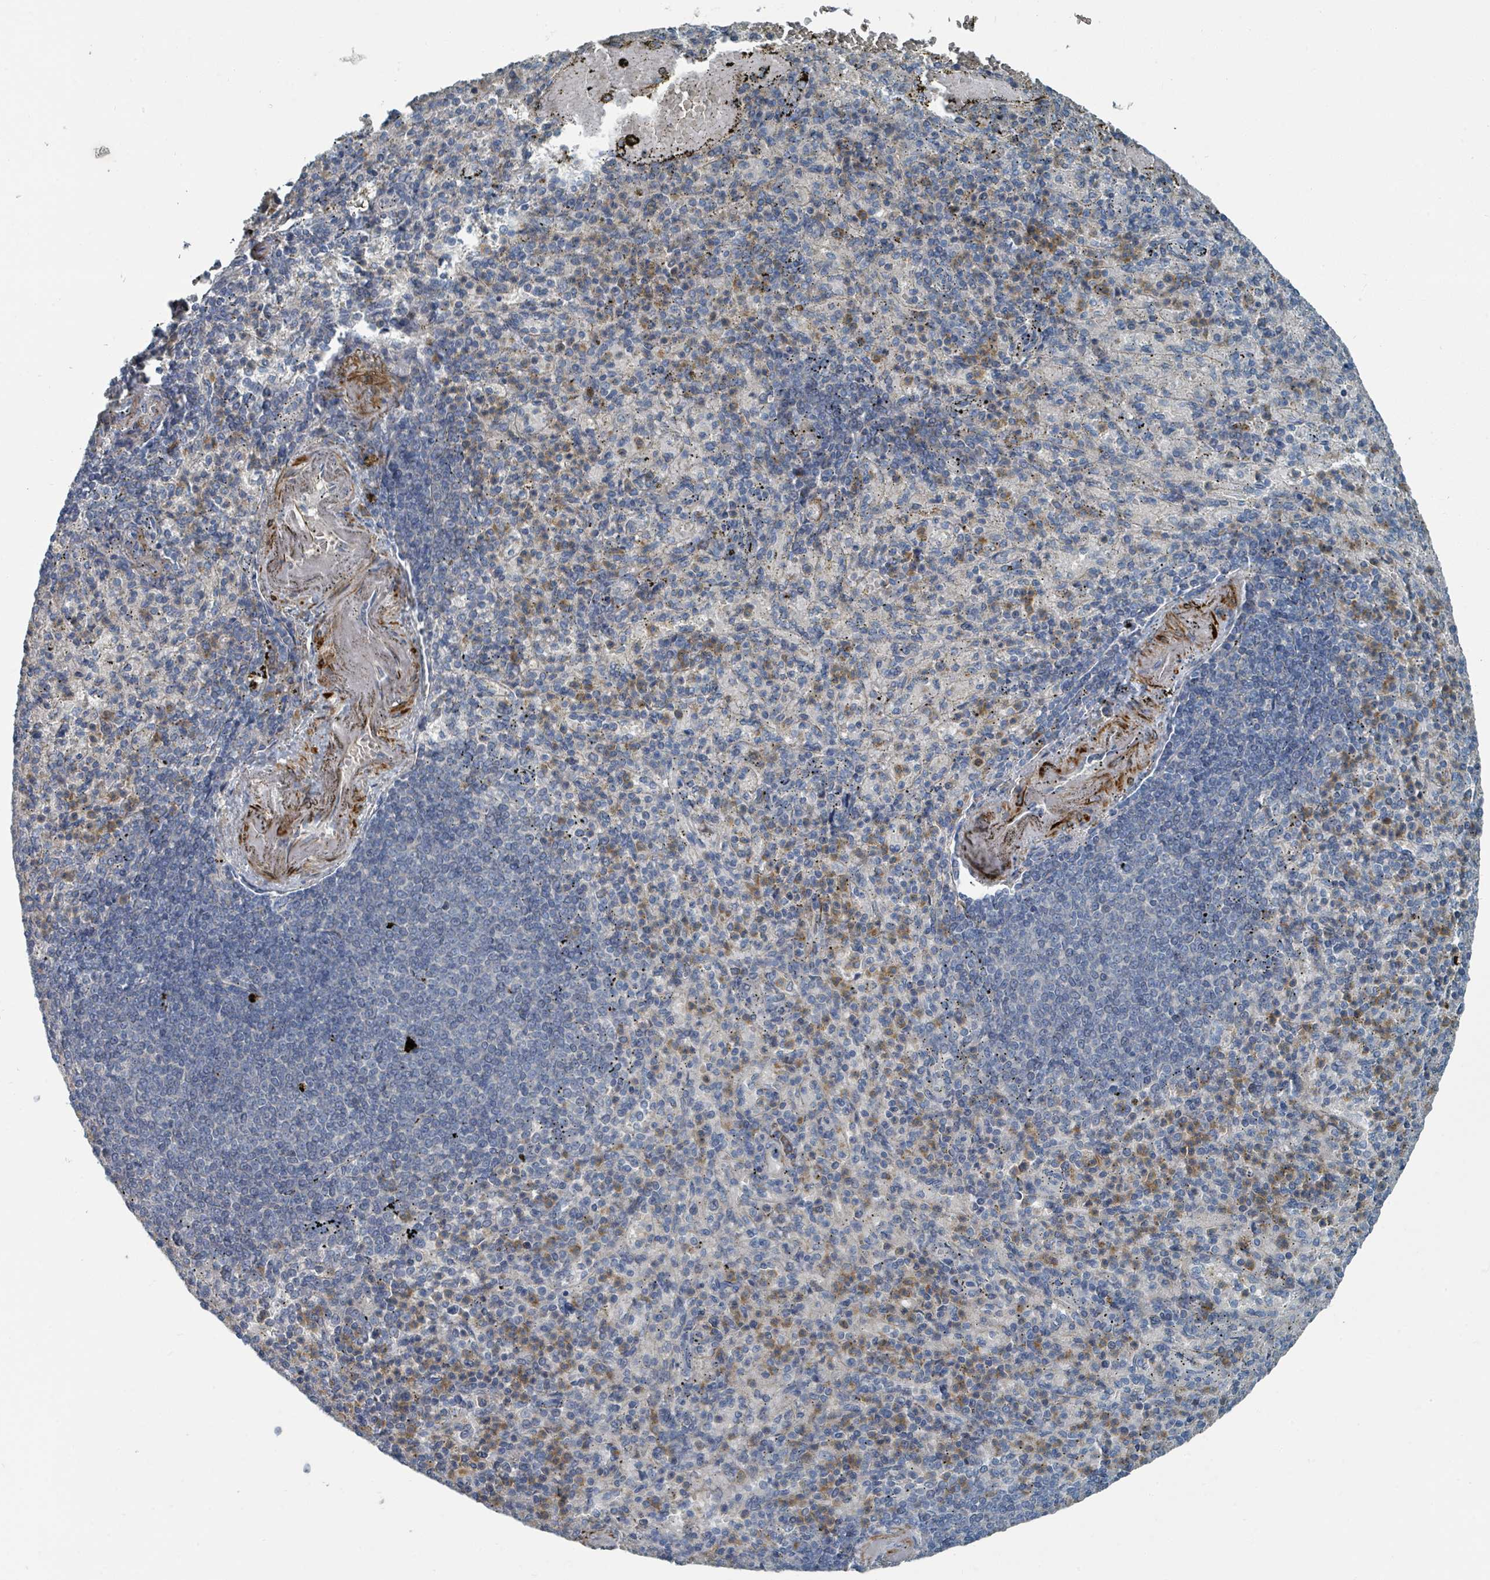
{"staining": {"intensity": "moderate", "quantity": "<25%", "location": "cytoplasmic/membranous"}, "tissue": "spleen", "cell_type": "Cells in red pulp", "image_type": "normal", "snomed": [{"axis": "morphology", "description": "Normal tissue, NOS"}, {"axis": "topography", "description": "Spleen"}], "caption": "Spleen stained for a protein (brown) displays moderate cytoplasmic/membranous positive expression in approximately <25% of cells in red pulp.", "gene": "SLC44A5", "patient": {"sex": "female", "age": 74}}